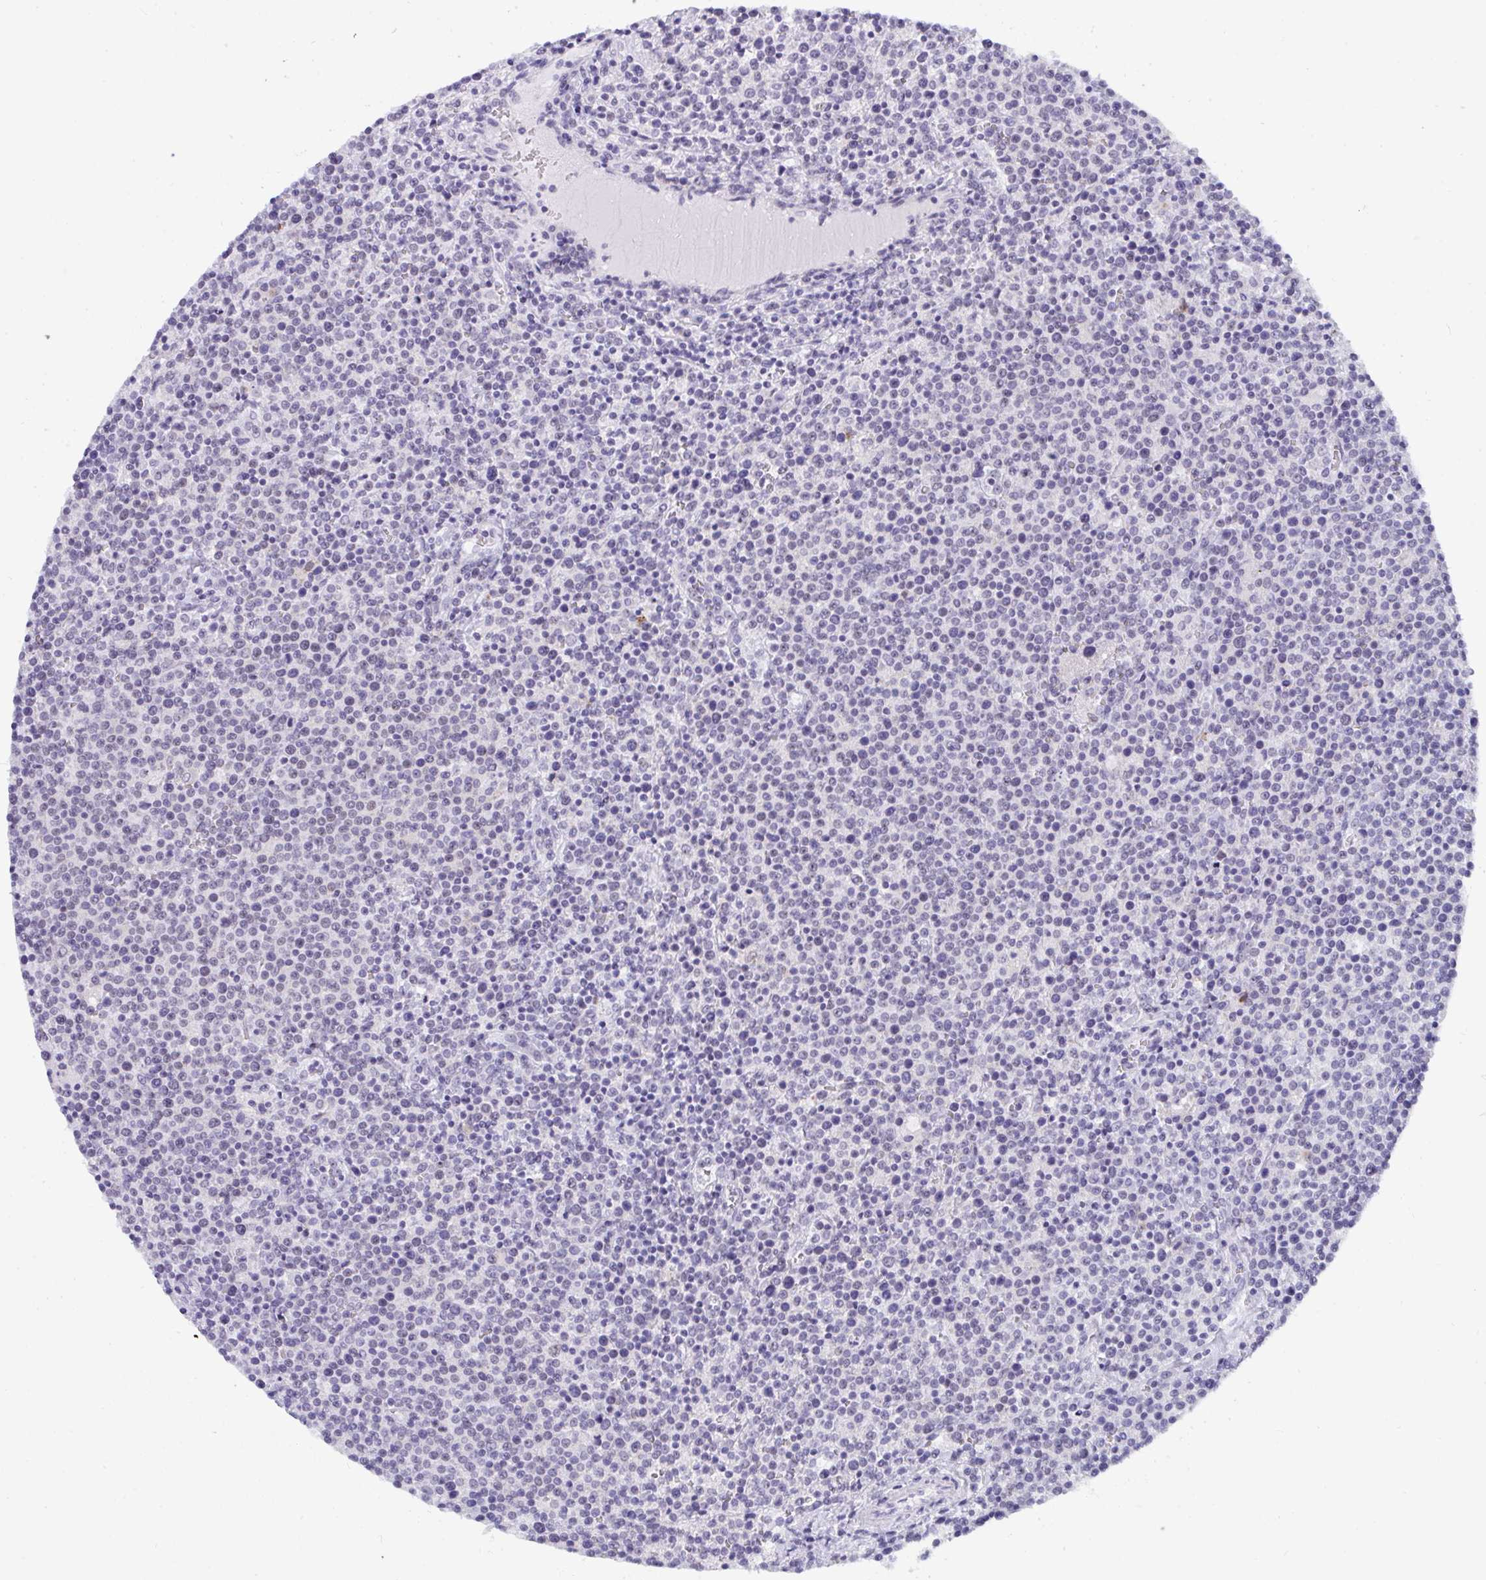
{"staining": {"intensity": "negative", "quantity": "none", "location": "none"}, "tissue": "lymphoma", "cell_type": "Tumor cells", "image_type": "cancer", "snomed": [{"axis": "morphology", "description": "Malignant lymphoma, non-Hodgkin's type, High grade"}, {"axis": "topography", "description": "Lymph node"}], "caption": "Immunohistochemistry (IHC) photomicrograph of neoplastic tissue: human malignant lymphoma, non-Hodgkin's type (high-grade) stained with DAB (3,3'-diaminobenzidine) demonstrates no significant protein positivity in tumor cells.", "gene": "CDK13", "patient": {"sex": "male", "age": 61}}